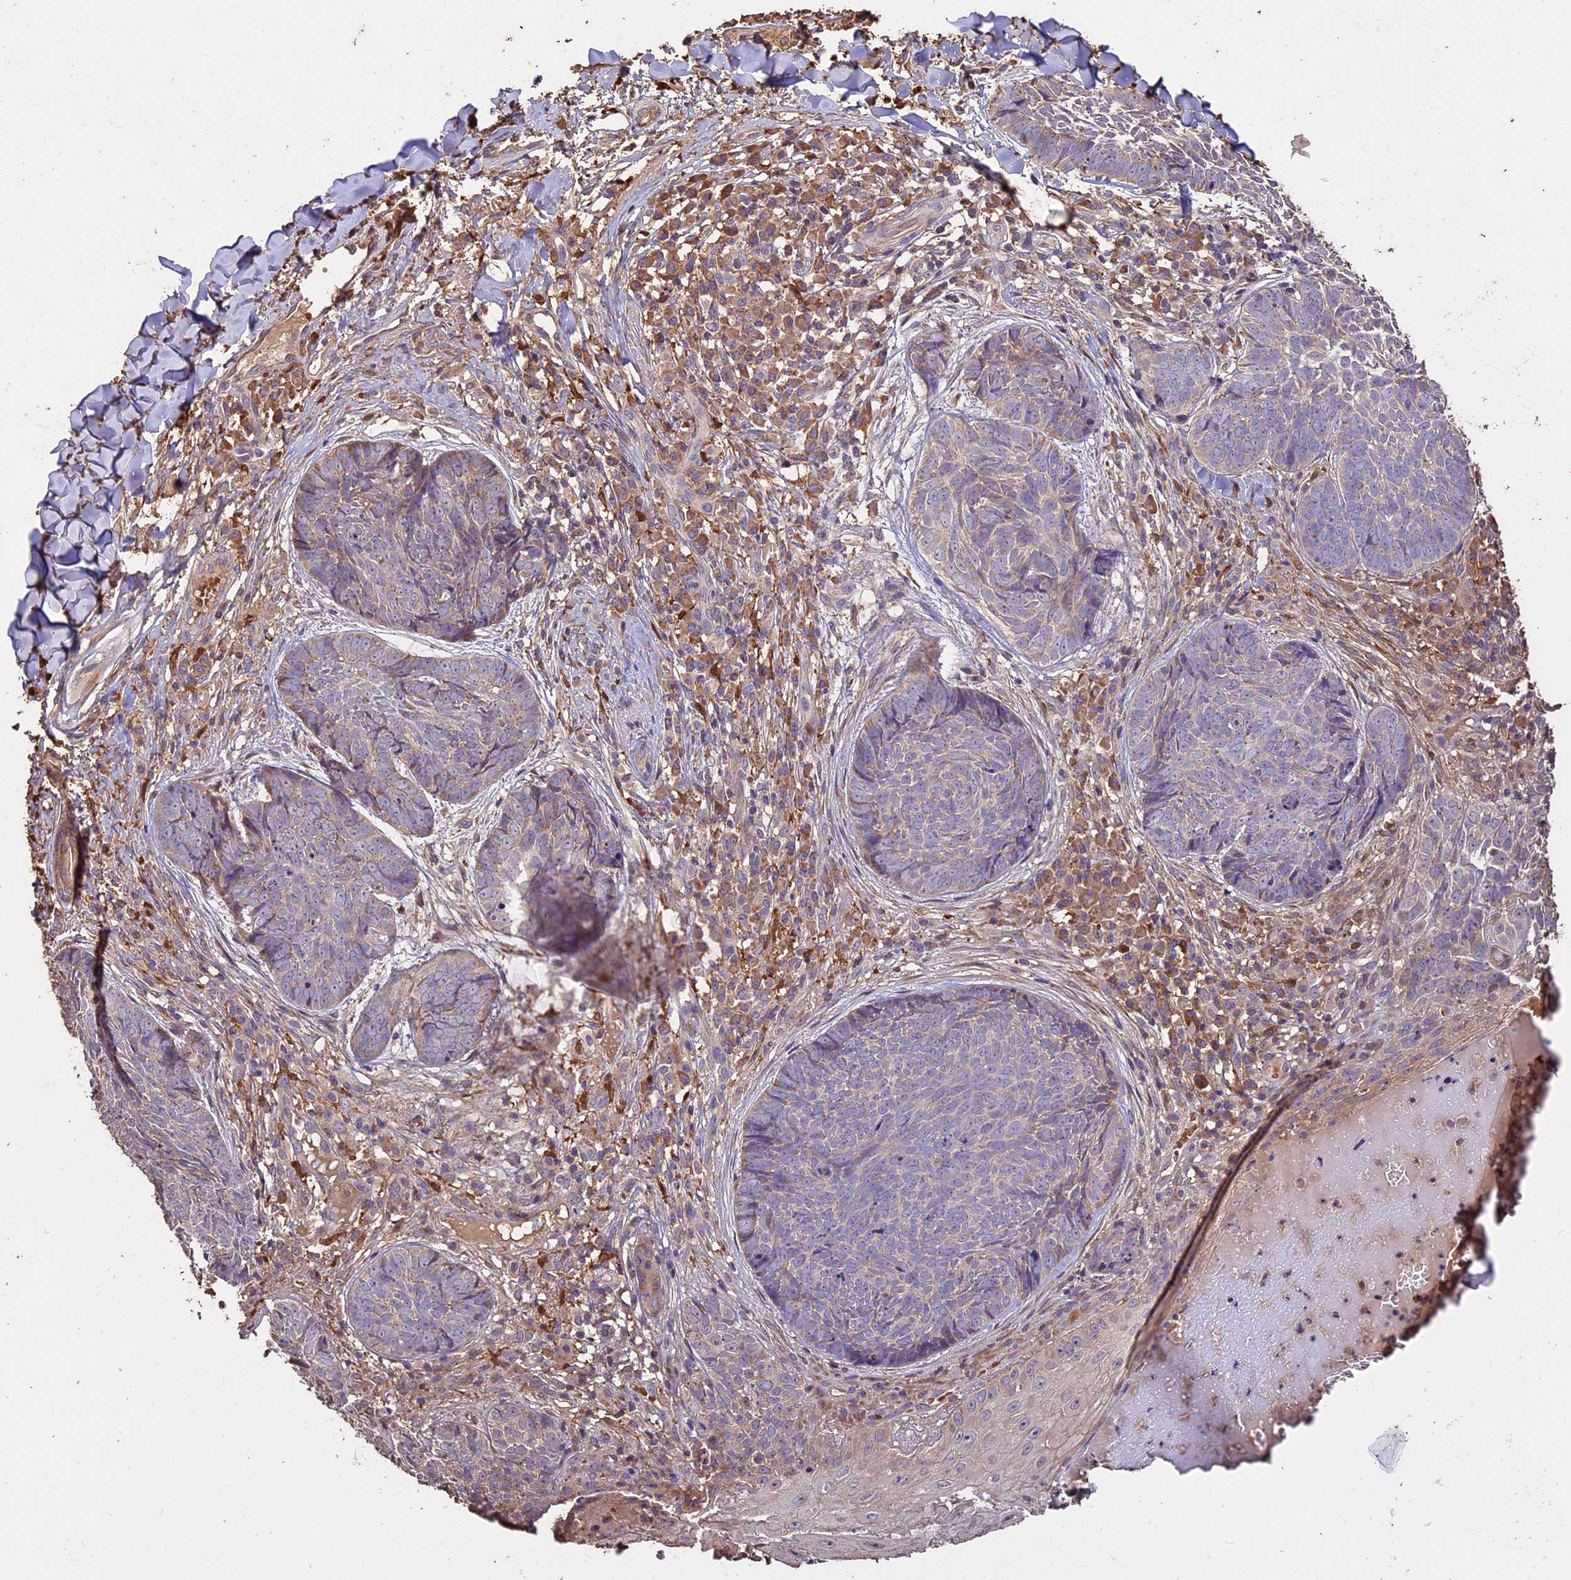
{"staining": {"intensity": "weak", "quantity": "<25%", "location": "cytoplasmic/membranous"}, "tissue": "skin cancer", "cell_type": "Tumor cells", "image_type": "cancer", "snomed": [{"axis": "morphology", "description": "Basal cell carcinoma"}, {"axis": "topography", "description": "Skin"}], "caption": "Immunohistochemical staining of human skin cancer (basal cell carcinoma) shows no significant expression in tumor cells.", "gene": "CRLF1", "patient": {"sex": "female", "age": 61}}